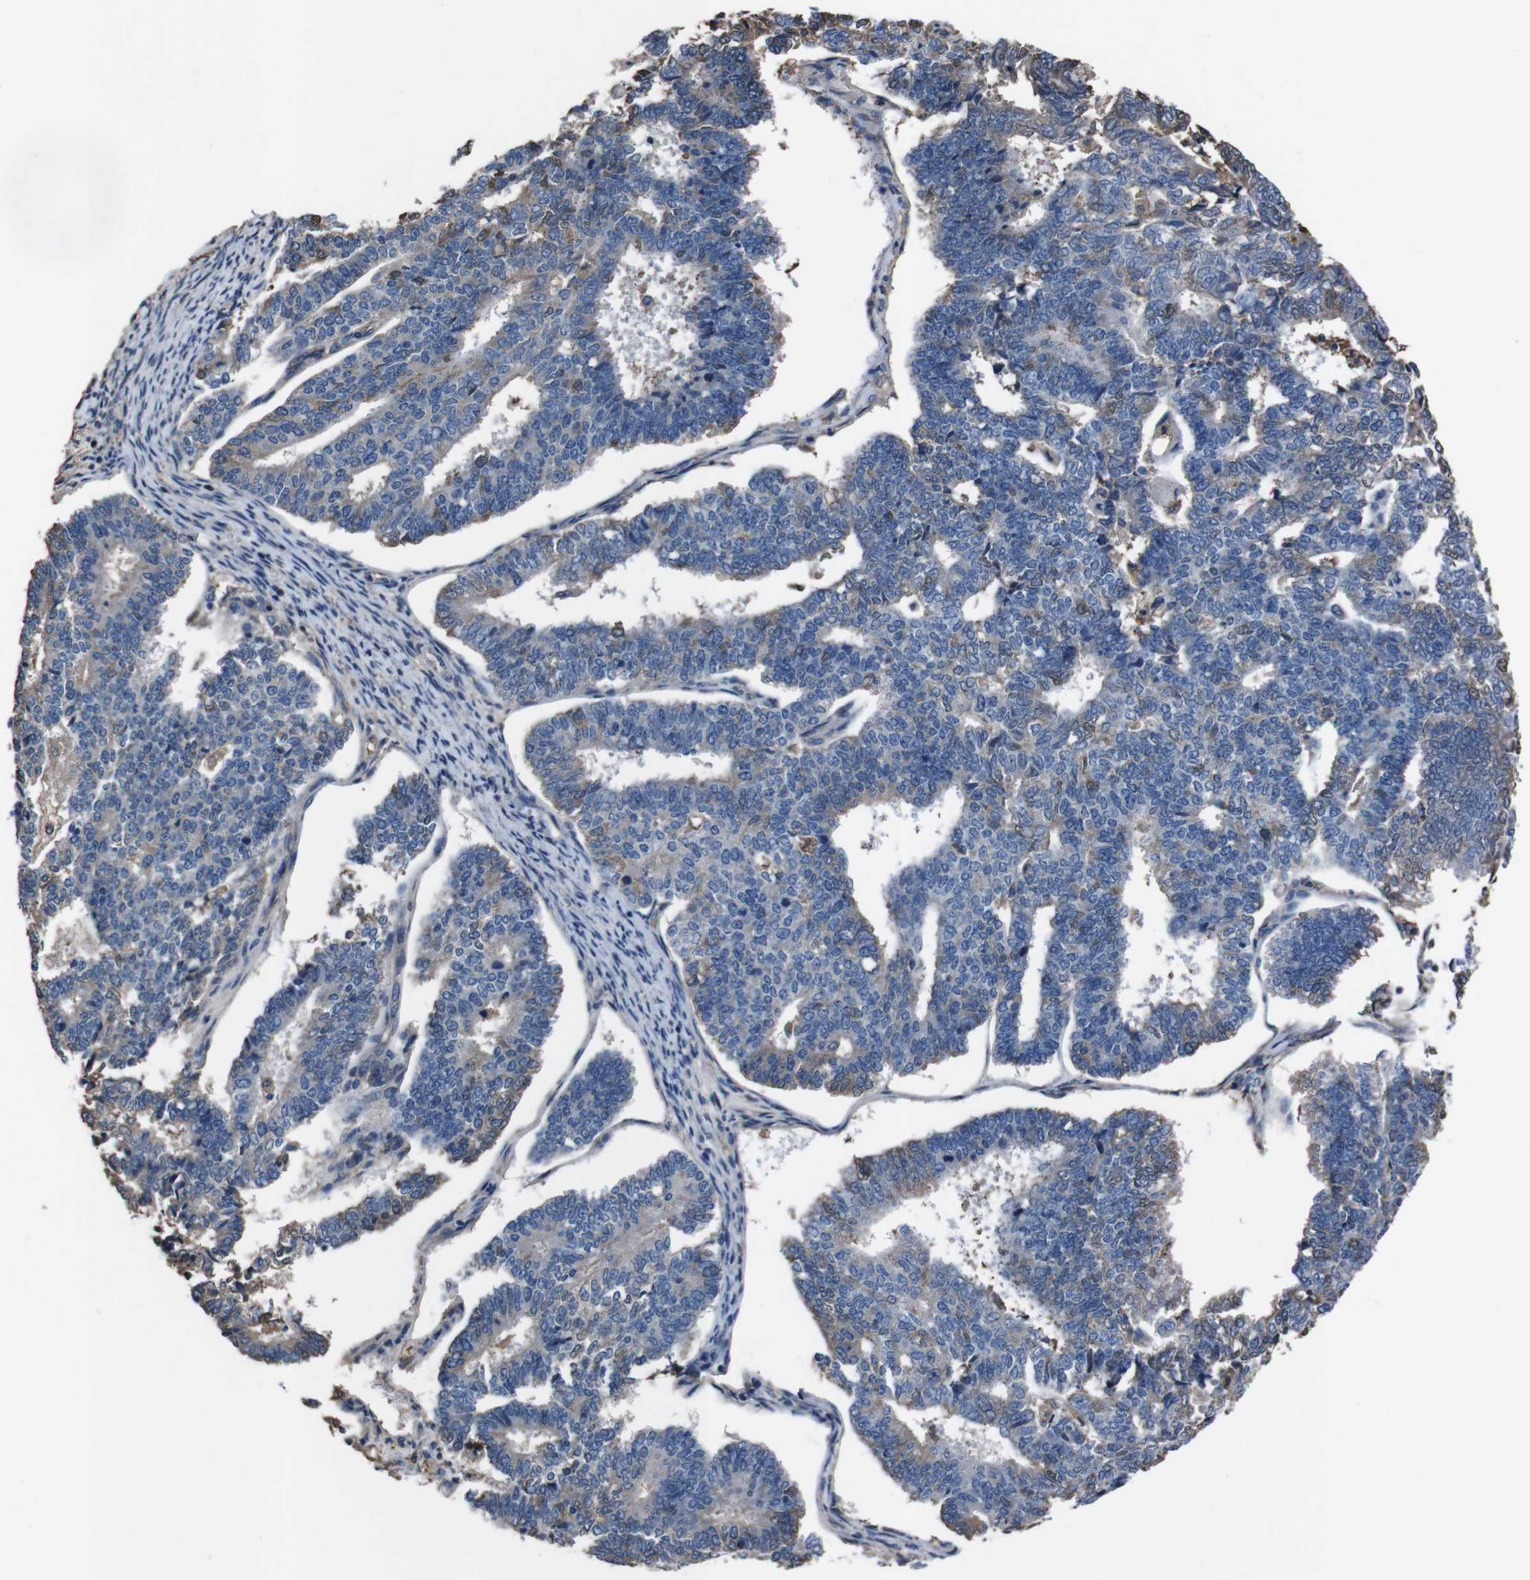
{"staining": {"intensity": "moderate", "quantity": "<25%", "location": "cytoplasmic/membranous"}, "tissue": "endometrial cancer", "cell_type": "Tumor cells", "image_type": "cancer", "snomed": [{"axis": "morphology", "description": "Adenocarcinoma, NOS"}, {"axis": "topography", "description": "Endometrium"}], "caption": "Moderate cytoplasmic/membranous staining for a protein is seen in about <25% of tumor cells of endometrial cancer using immunohistochemistry.", "gene": "LEP", "patient": {"sex": "female", "age": 70}}